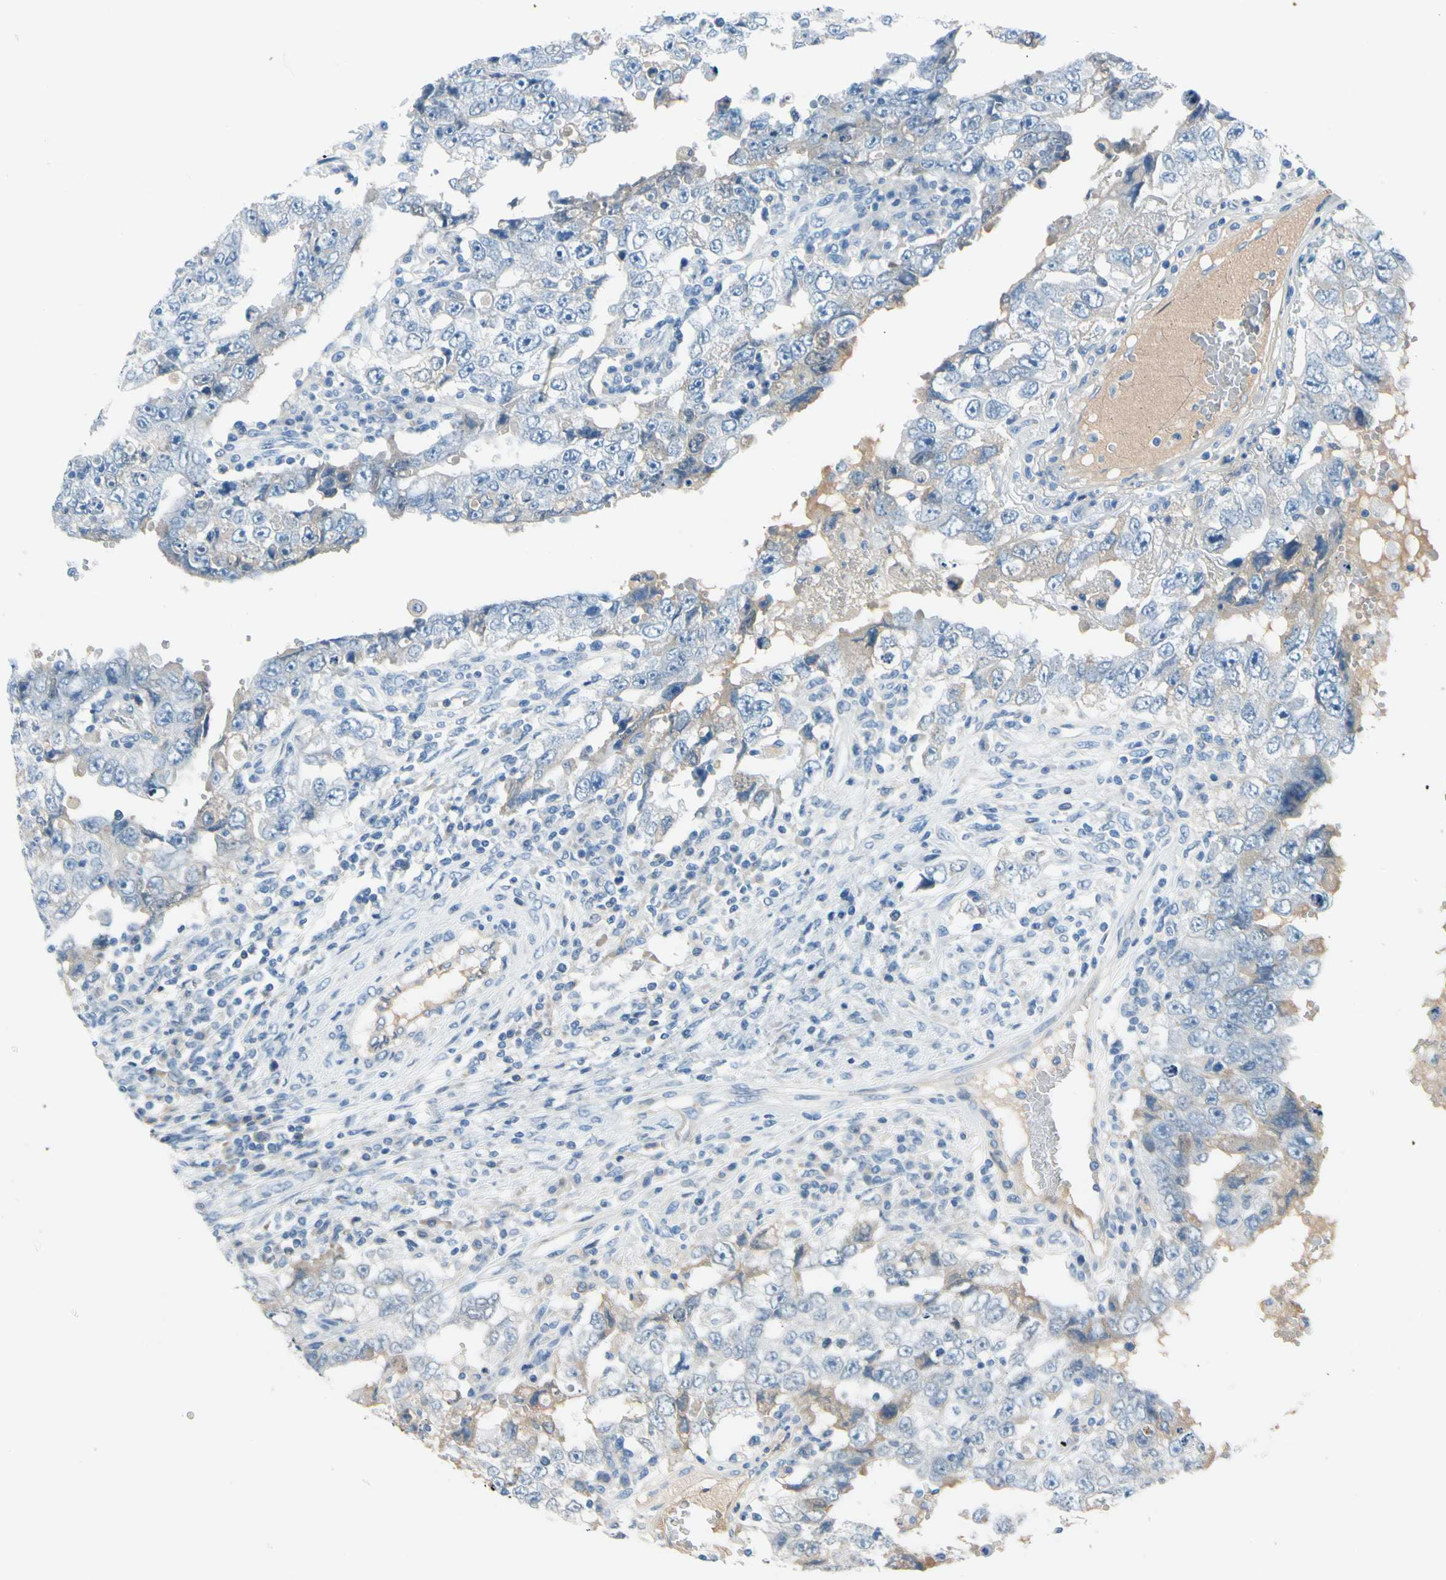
{"staining": {"intensity": "weak", "quantity": "<25%", "location": "cytoplasmic/membranous"}, "tissue": "testis cancer", "cell_type": "Tumor cells", "image_type": "cancer", "snomed": [{"axis": "morphology", "description": "Carcinoma, Embryonal, NOS"}, {"axis": "topography", "description": "Testis"}], "caption": "High power microscopy histopathology image of an immunohistochemistry (IHC) photomicrograph of testis cancer, revealing no significant positivity in tumor cells.", "gene": "CNDP1", "patient": {"sex": "male", "age": 26}}